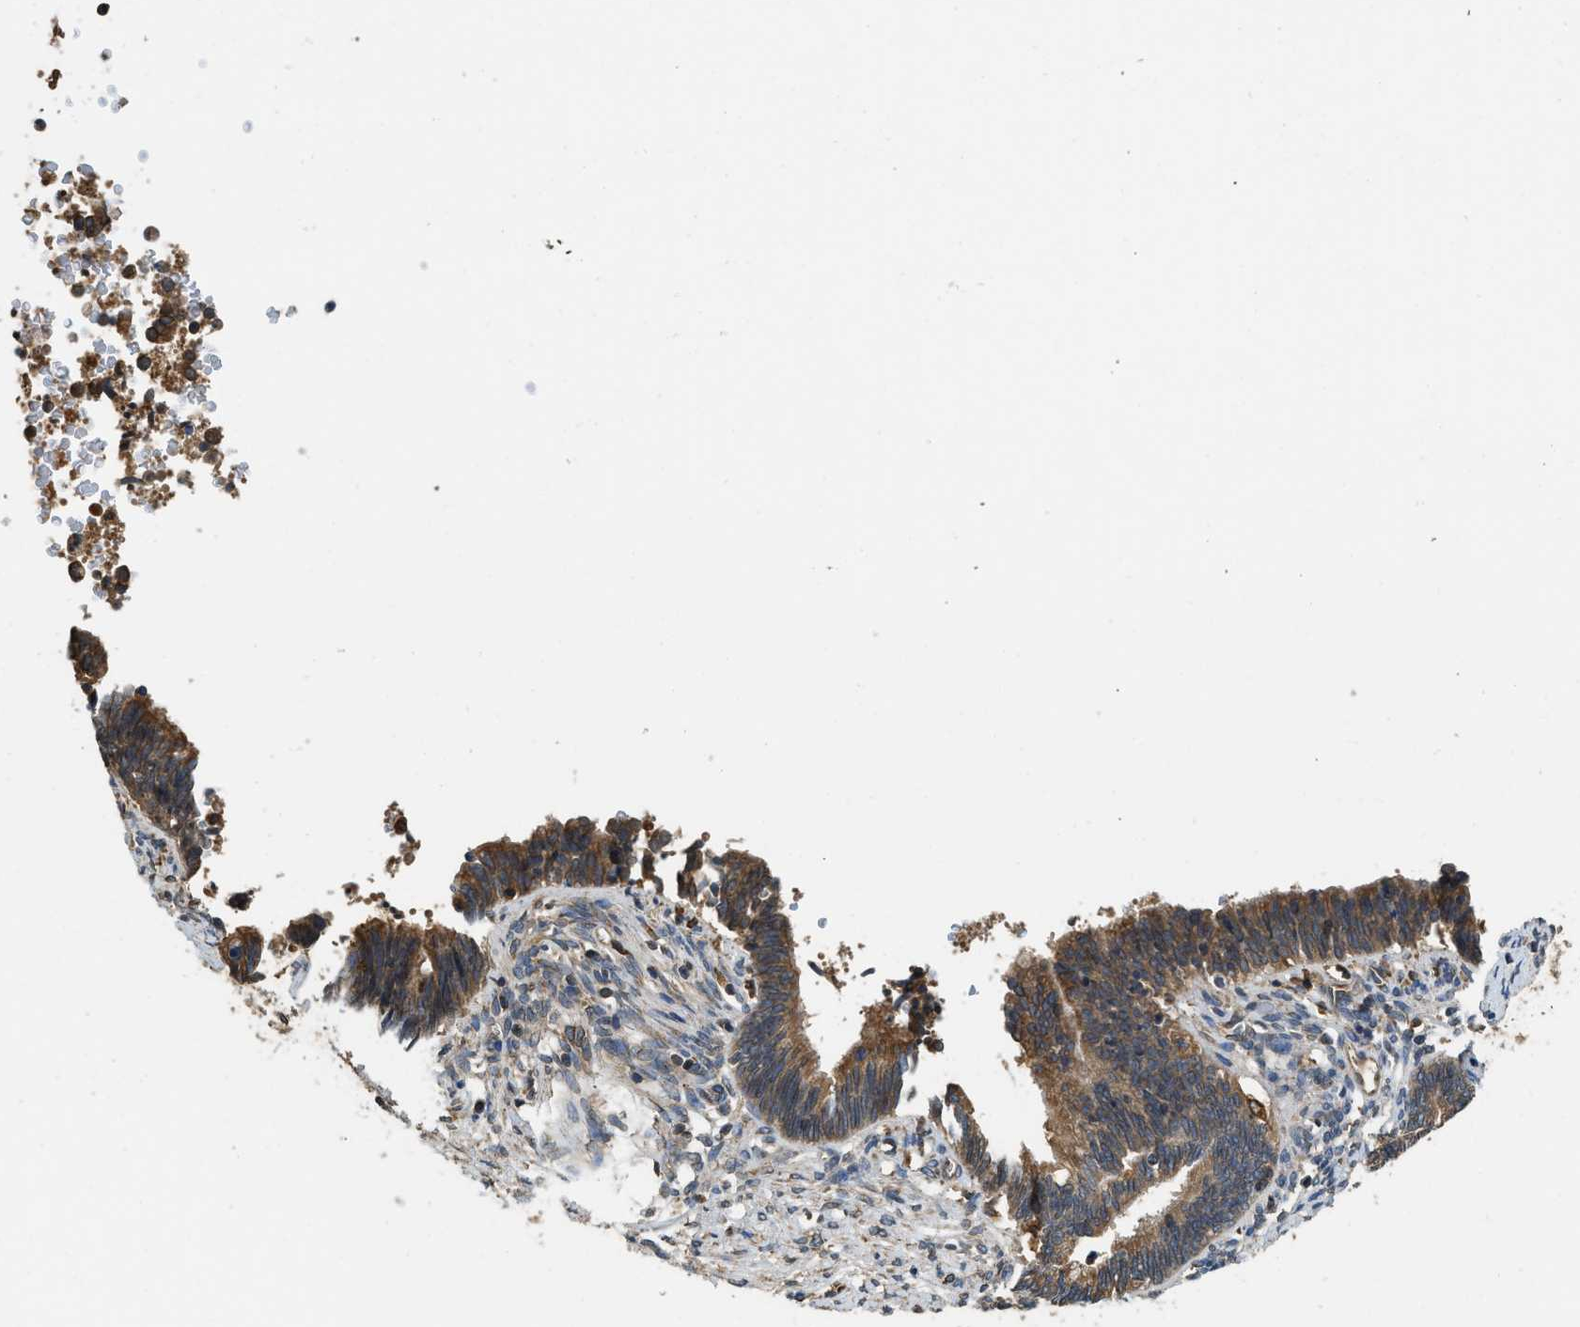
{"staining": {"intensity": "moderate", "quantity": ">75%", "location": "cytoplasmic/membranous"}, "tissue": "cervical cancer", "cell_type": "Tumor cells", "image_type": "cancer", "snomed": [{"axis": "morphology", "description": "Adenocarcinoma, NOS"}, {"axis": "topography", "description": "Cervix"}], "caption": "This is an image of immunohistochemistry (IHC) staining of cervical cancer, which shows moderate staining in the cytoplasmic/membranous of tumor cells.", "gene": "BCAP31", "patient": {"sex": "female", "age": 44}}